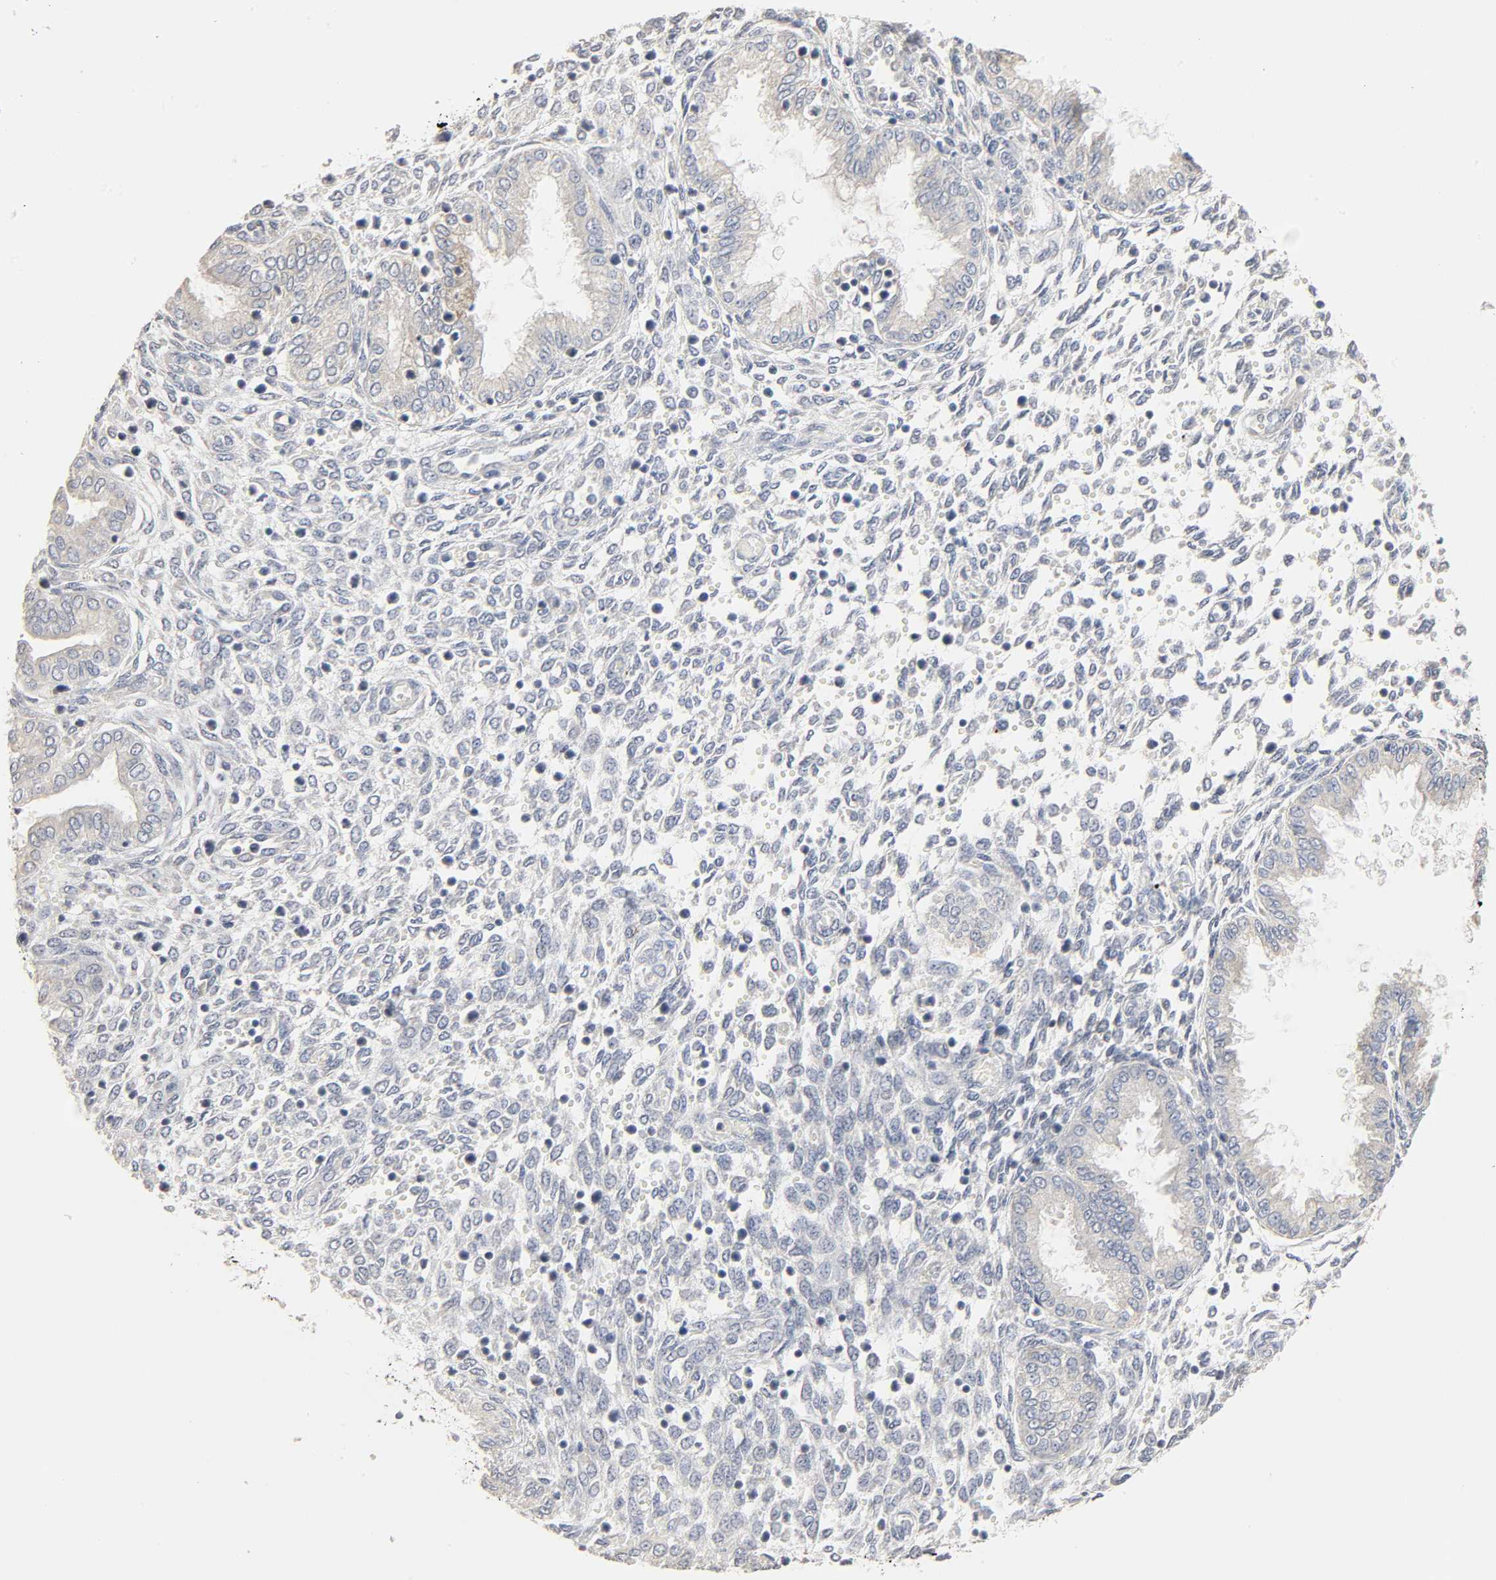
{"staining": {"intensity": "weak", "quantity": "<25%", "location": "cytoplasmic/membranous"}, "tissue": "endometrium", "cell_type": "Cells in endometrial stroma", "image_type": "normal", "snomed": [{"axis": "morphology", "description": "Normal tissue, NOS"}, {"axis": "topography", "description": "Endometrium"}], "caption": "DAB immunohistochemical staining of unremarkable endometrium exhibits no significant positivity in cells in endometrial stroma. (DAB immunohistochemistry, high magnification).", "gene": "CLEC4E", "patient": {"sex": "female", "age": 33}}